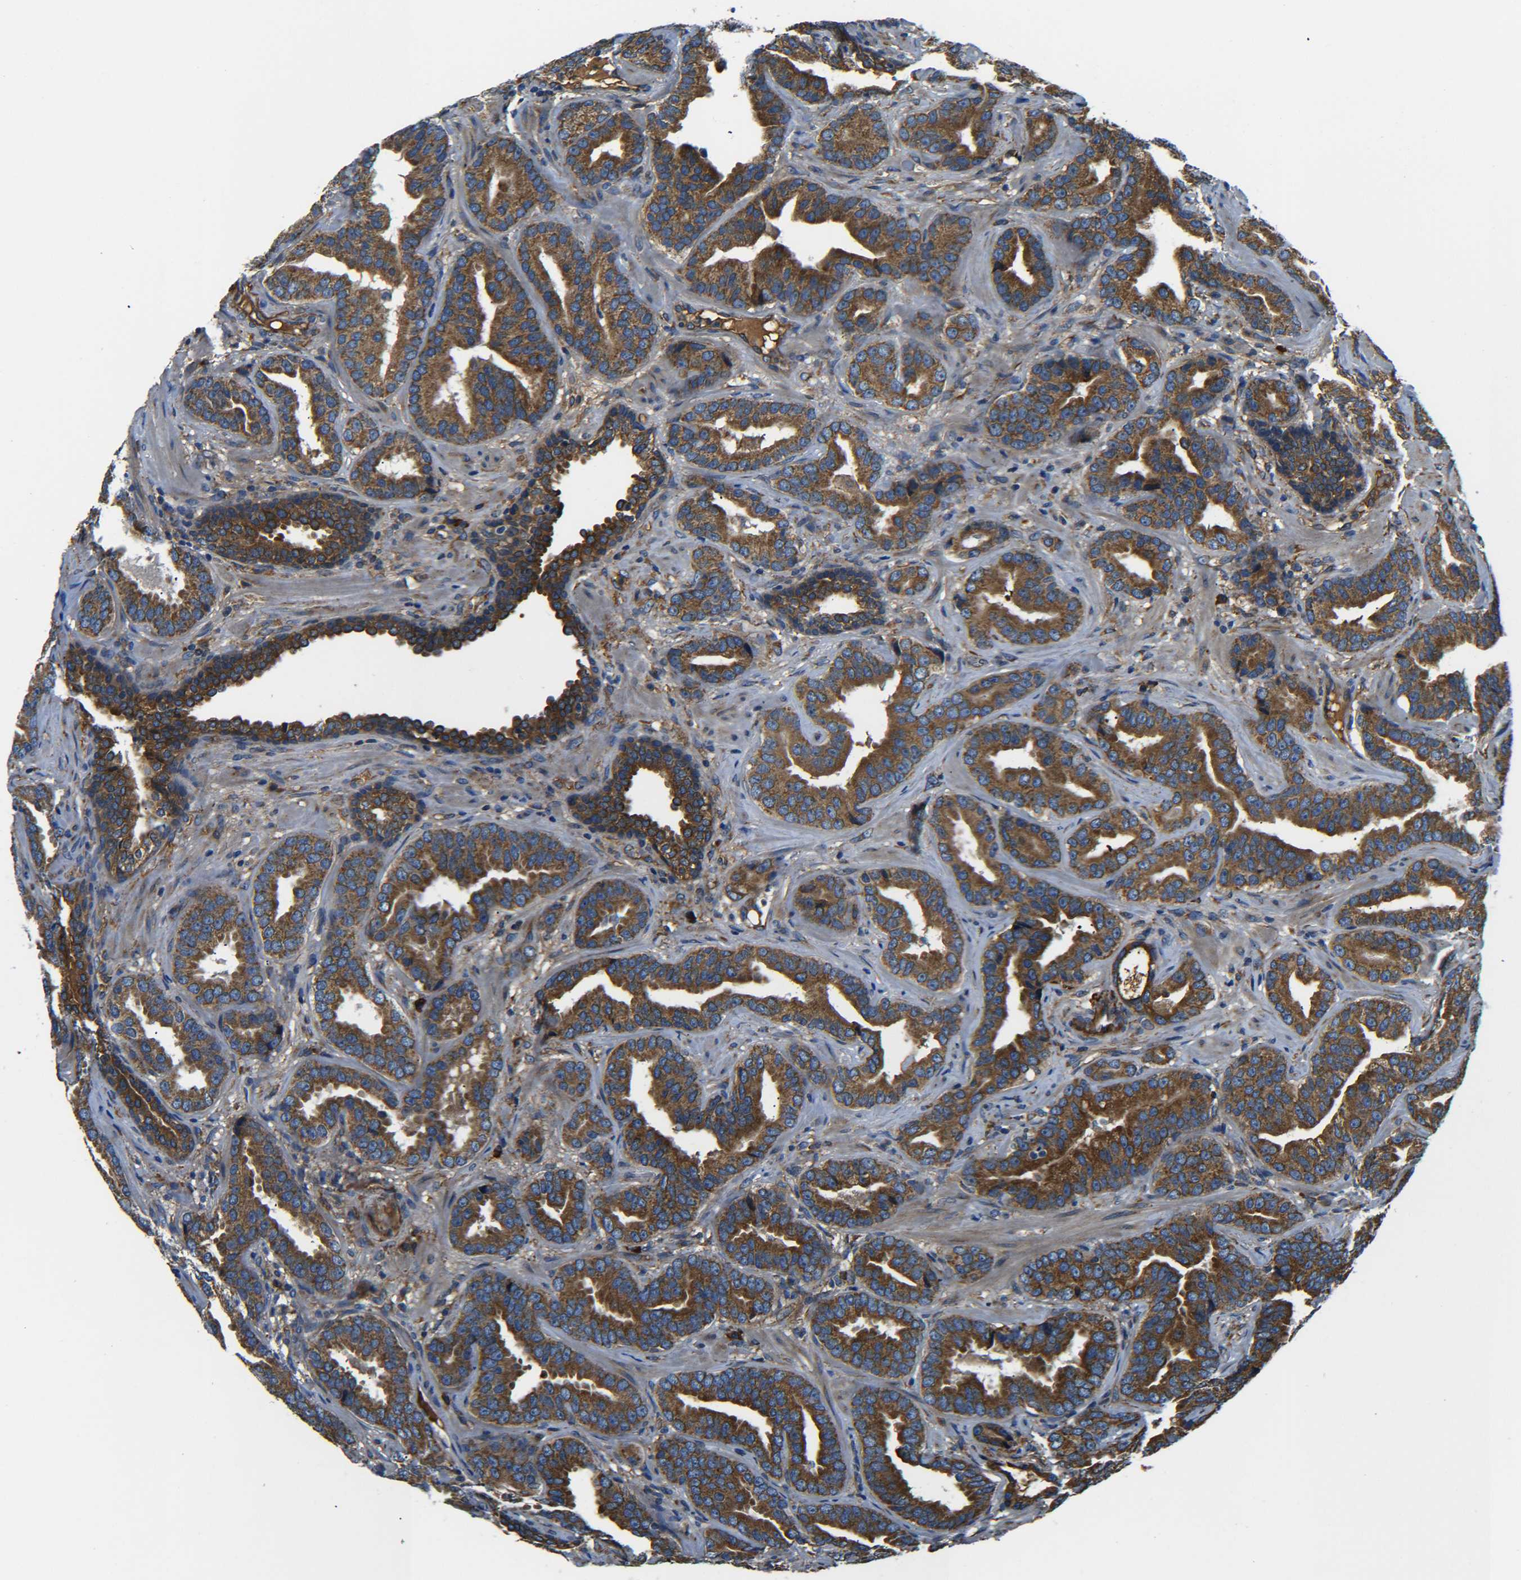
{"staining": {"intensity": "strong", "quantity": ">75%", "location": "cytoplasmic/membranous"}, "tissue": "prostate cancer", "cell_type": "Tumor cells", "image_type": "cancer", "snomed": [{"axis": "morphology", "description": "Adenocarcinoma, Low grade"}, {"axis": "topography", "description": "Prostate"}], "caption": "Prostate low-grade adenocarcinoma tissue exhibits strong cytoplasmic/membranous positivity in approximately >75% of tumor cells", "gene": "PREB", "patient": {"sex": "male", "age": 59}}